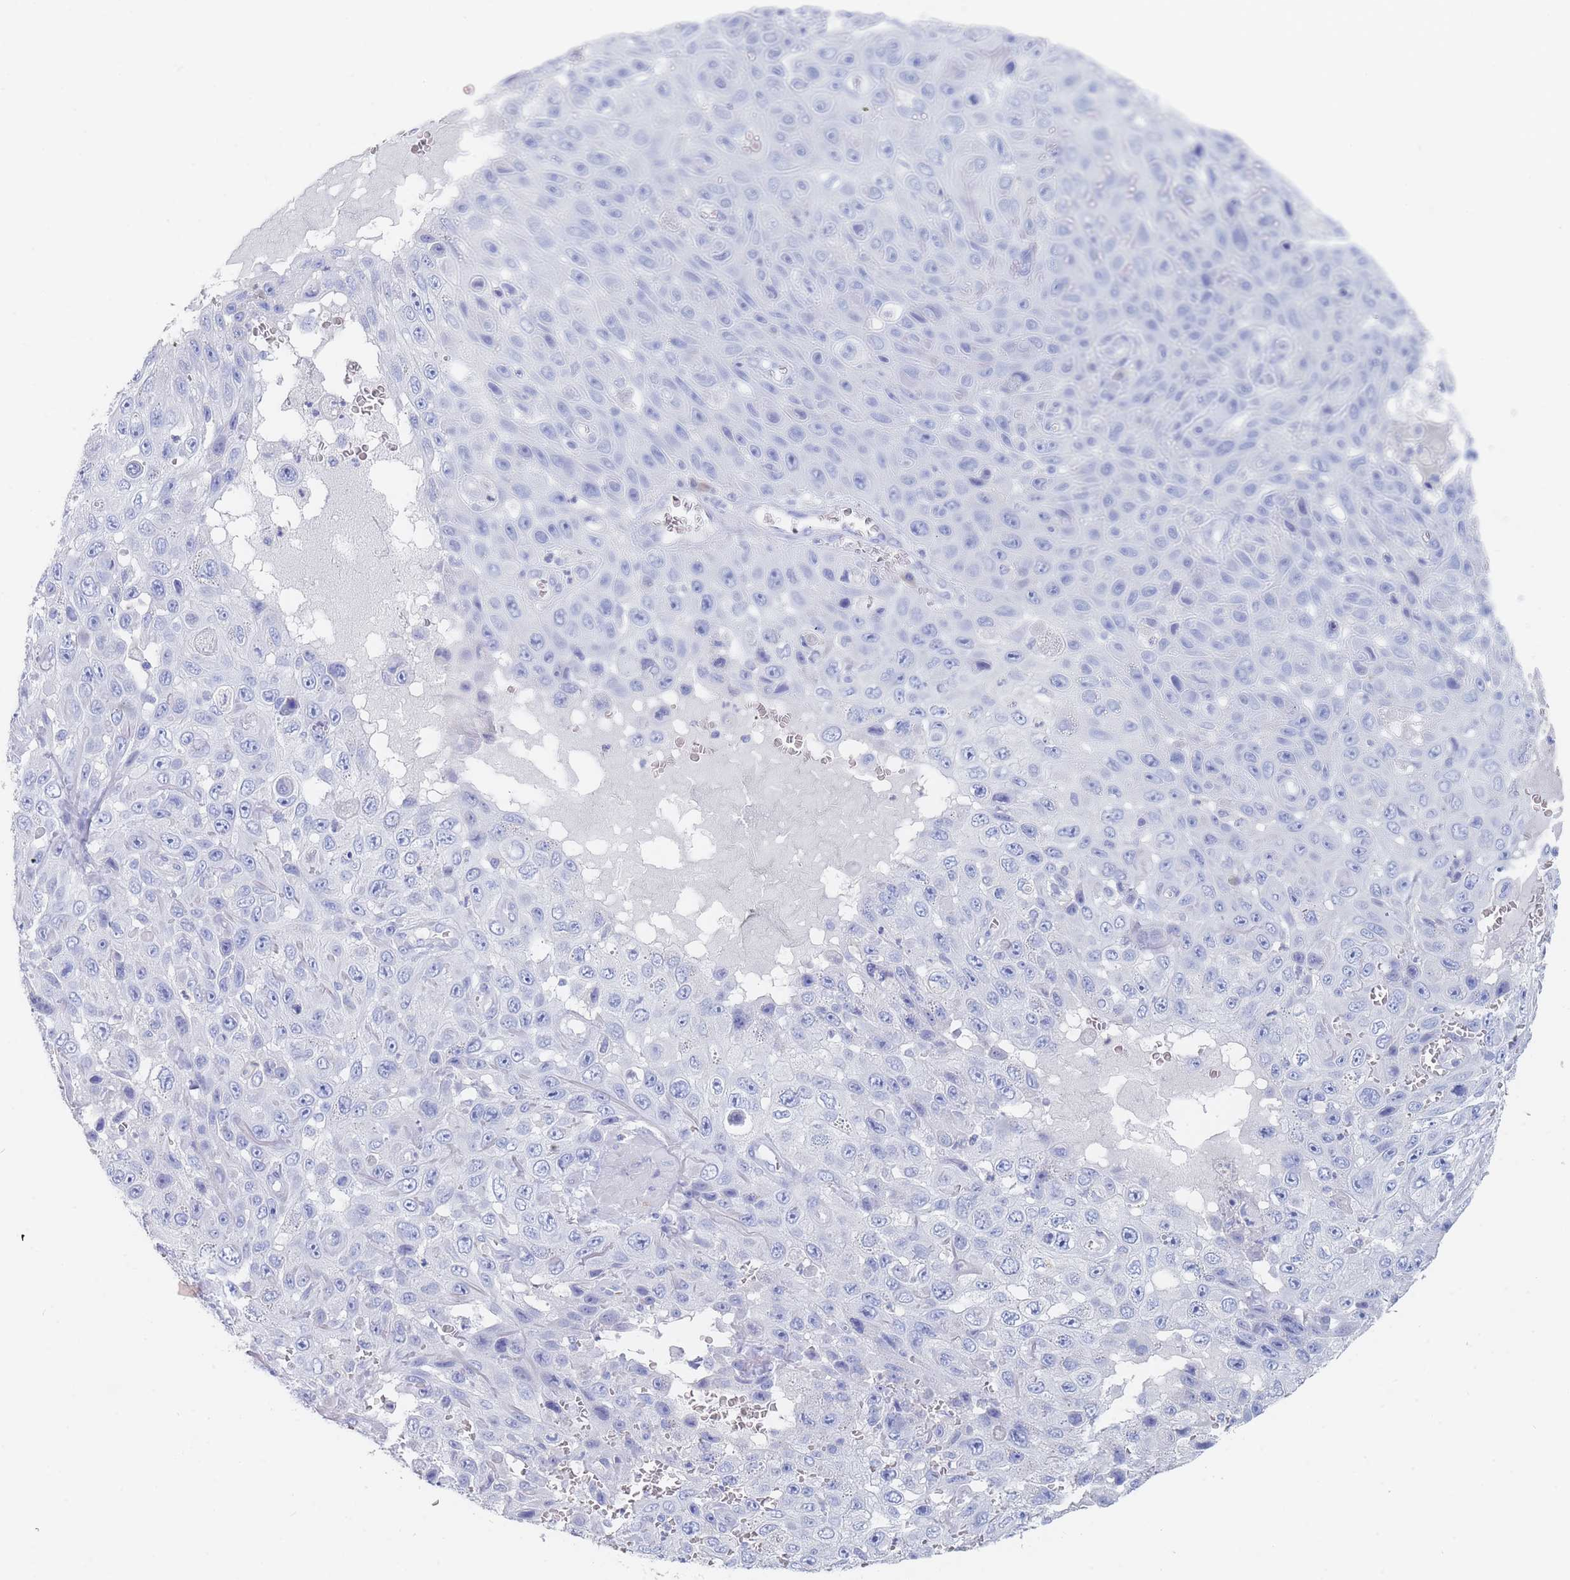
{"staining": {"intensity": "negative", "quantity": "none", "location": "none"}, "tissue": "skin cancer", "cell_type": "Tumor cells", "image_type": "cancer", "snomed": [{"axis": "morphology", "description": "Squamous cell carcinoma, NOS"}, {"axis": "topography", "description": "Skin"}], "caption": "This is a image of immunohistochemistry staining of squamous cell carcinoma (skin), which shows no expression in tumor cells.", "gene": "SLC25A35", "patient": {"sex": "male", "age": 82}}